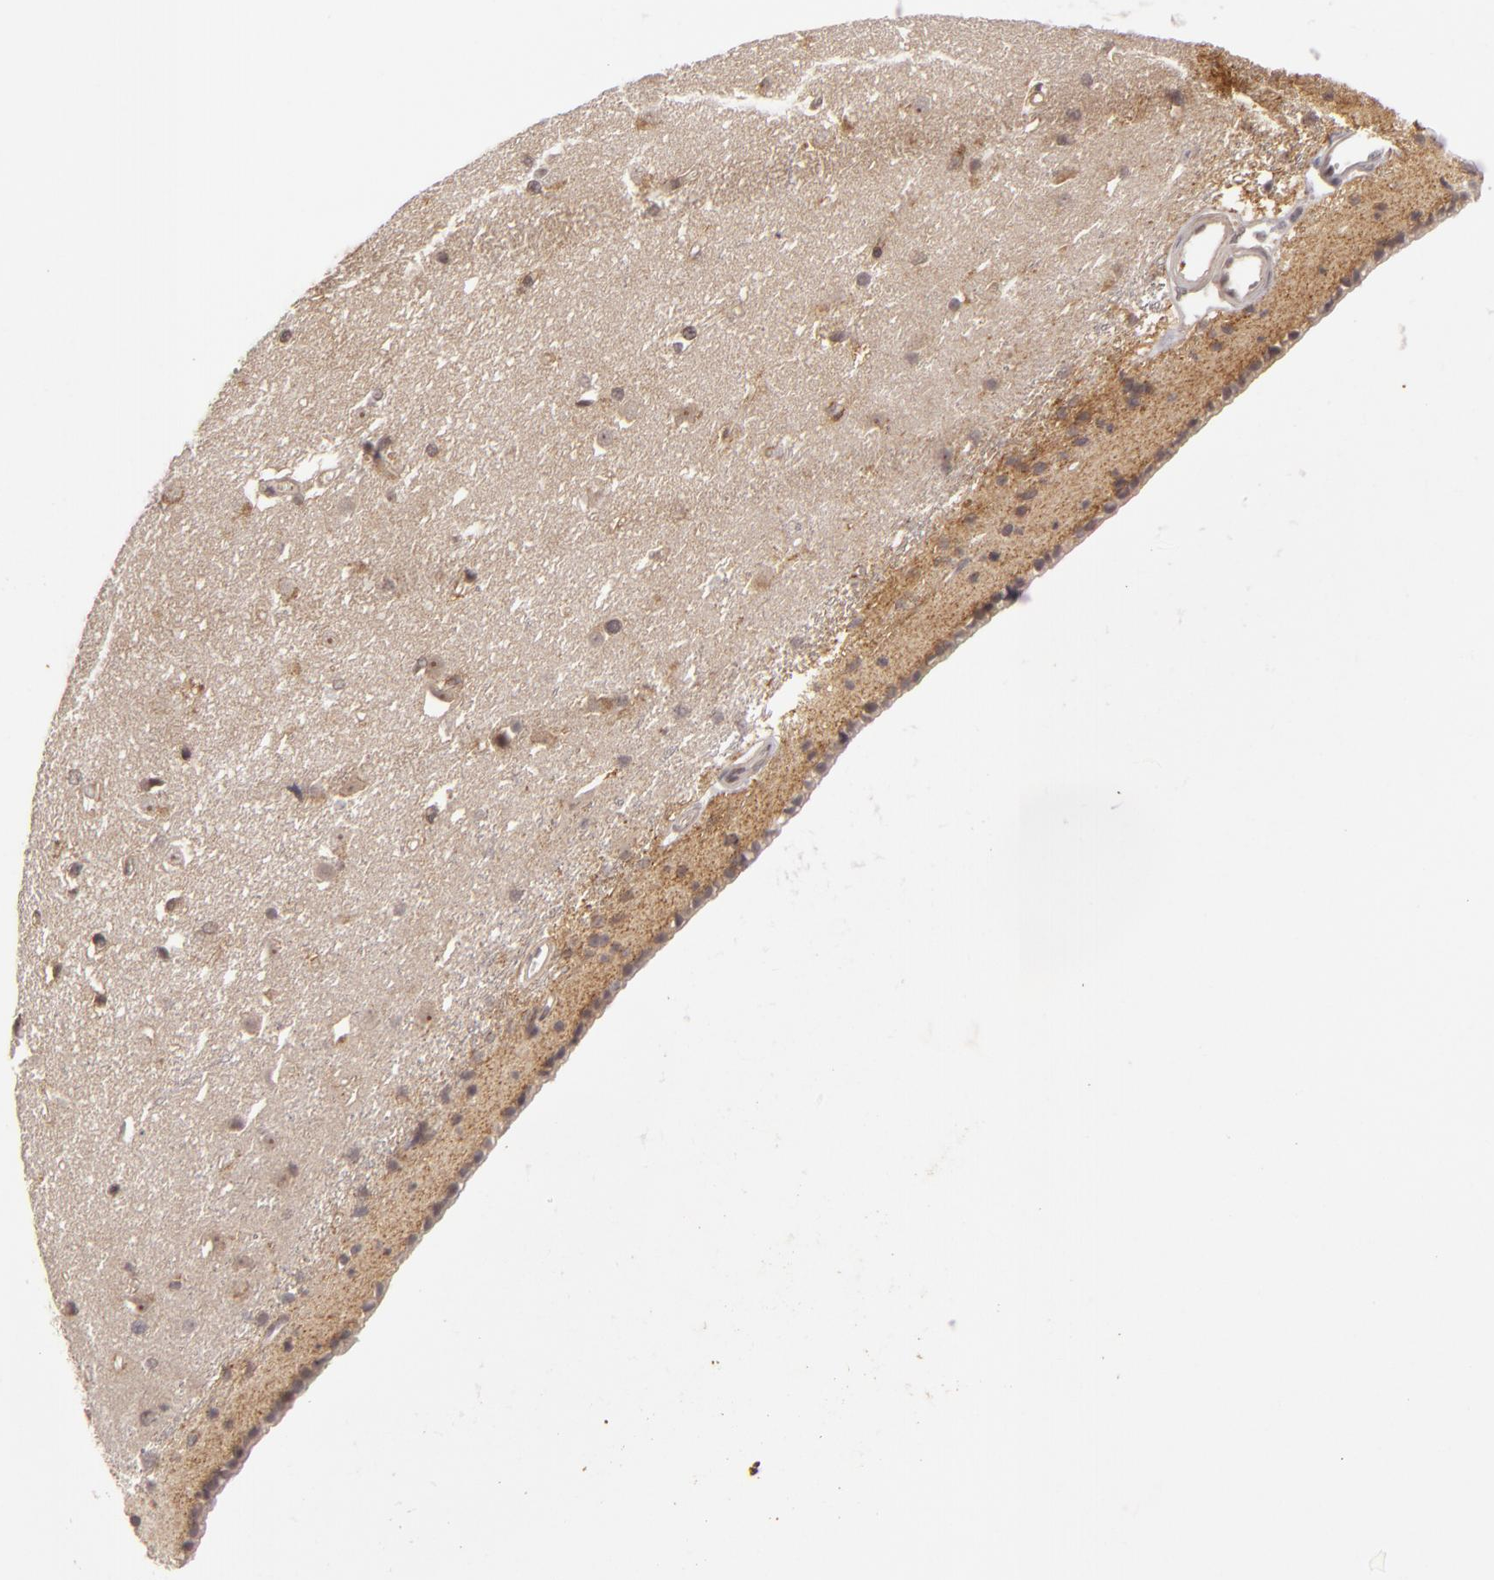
{"staining": {"intensity": "negative", "quantity": "none", "location": "none"}, "tissue": "caudate", "cell_type": "Glial cells", "image_type": "normal", "snomed": [{"axis": "morphology", "description": "Normal tissue, NOS"}, {"axis": "topography", "description": "Lateral ventricle wall"}], "caption": "Immunohistochemistry (IHC) histopathology image of unremarkable caudate stained for a protein (brown), which reveals no expression in glial cells.", "gene": "DFFA", "patient": {"sex": "female", "age": 19}}